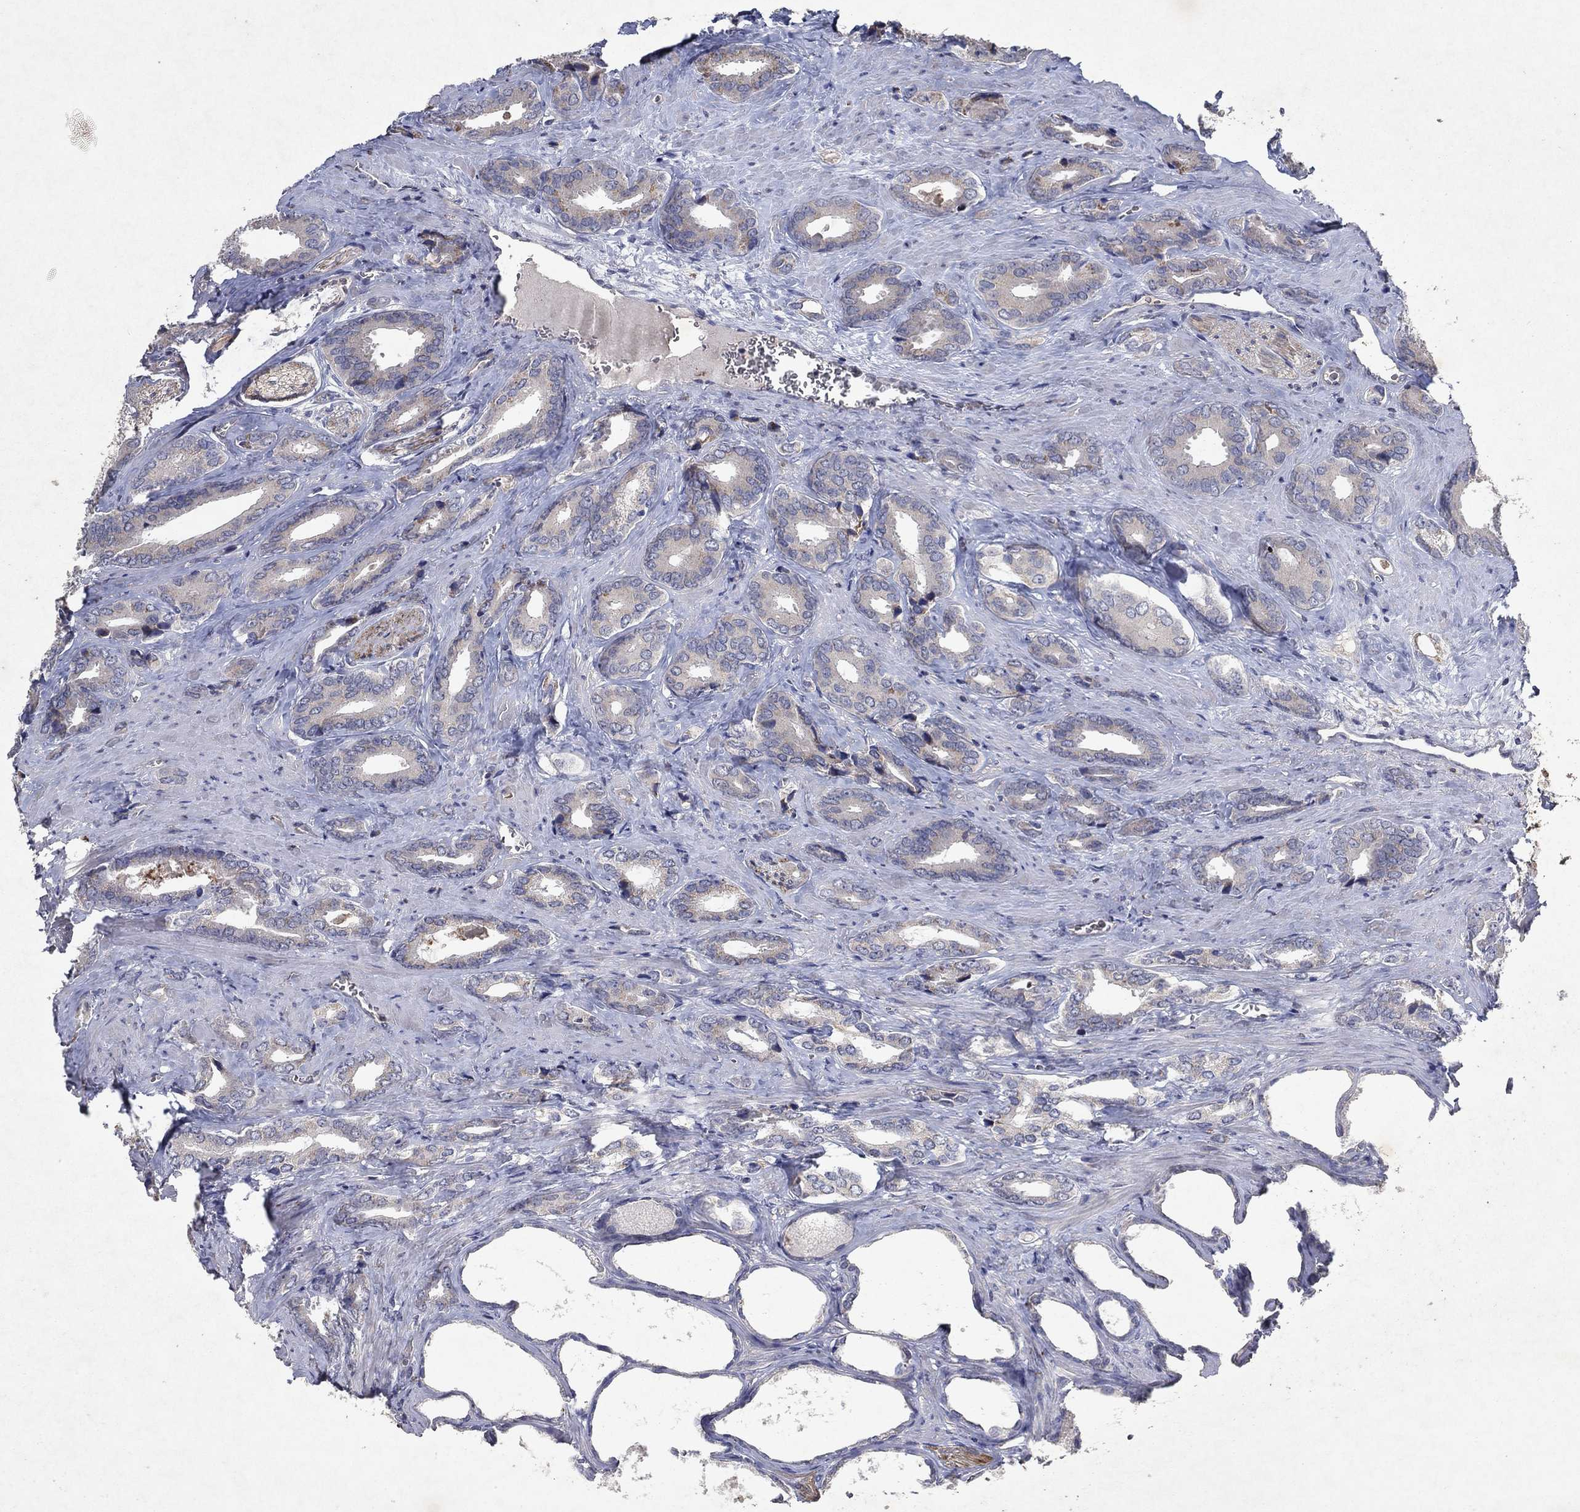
{"staining": {"intensity": "negative", "quantity": "none", "location": "none"}, "tissue": "prostate cancer", "cell_type": "Tumor cells", "image_type": "cancer", "snomed": [{"axis": "morphology", "description": "Adenocarcinoma, NOS"}, {"axis": "topography", "description": "Prostate"}], "caption": "Immunohistochemical staining of human adenocarcinoma (prostate) reveals no significant staining in tumor cells.", "gene": "FRG1", "patient": {"sex": "male", "age": 66}}